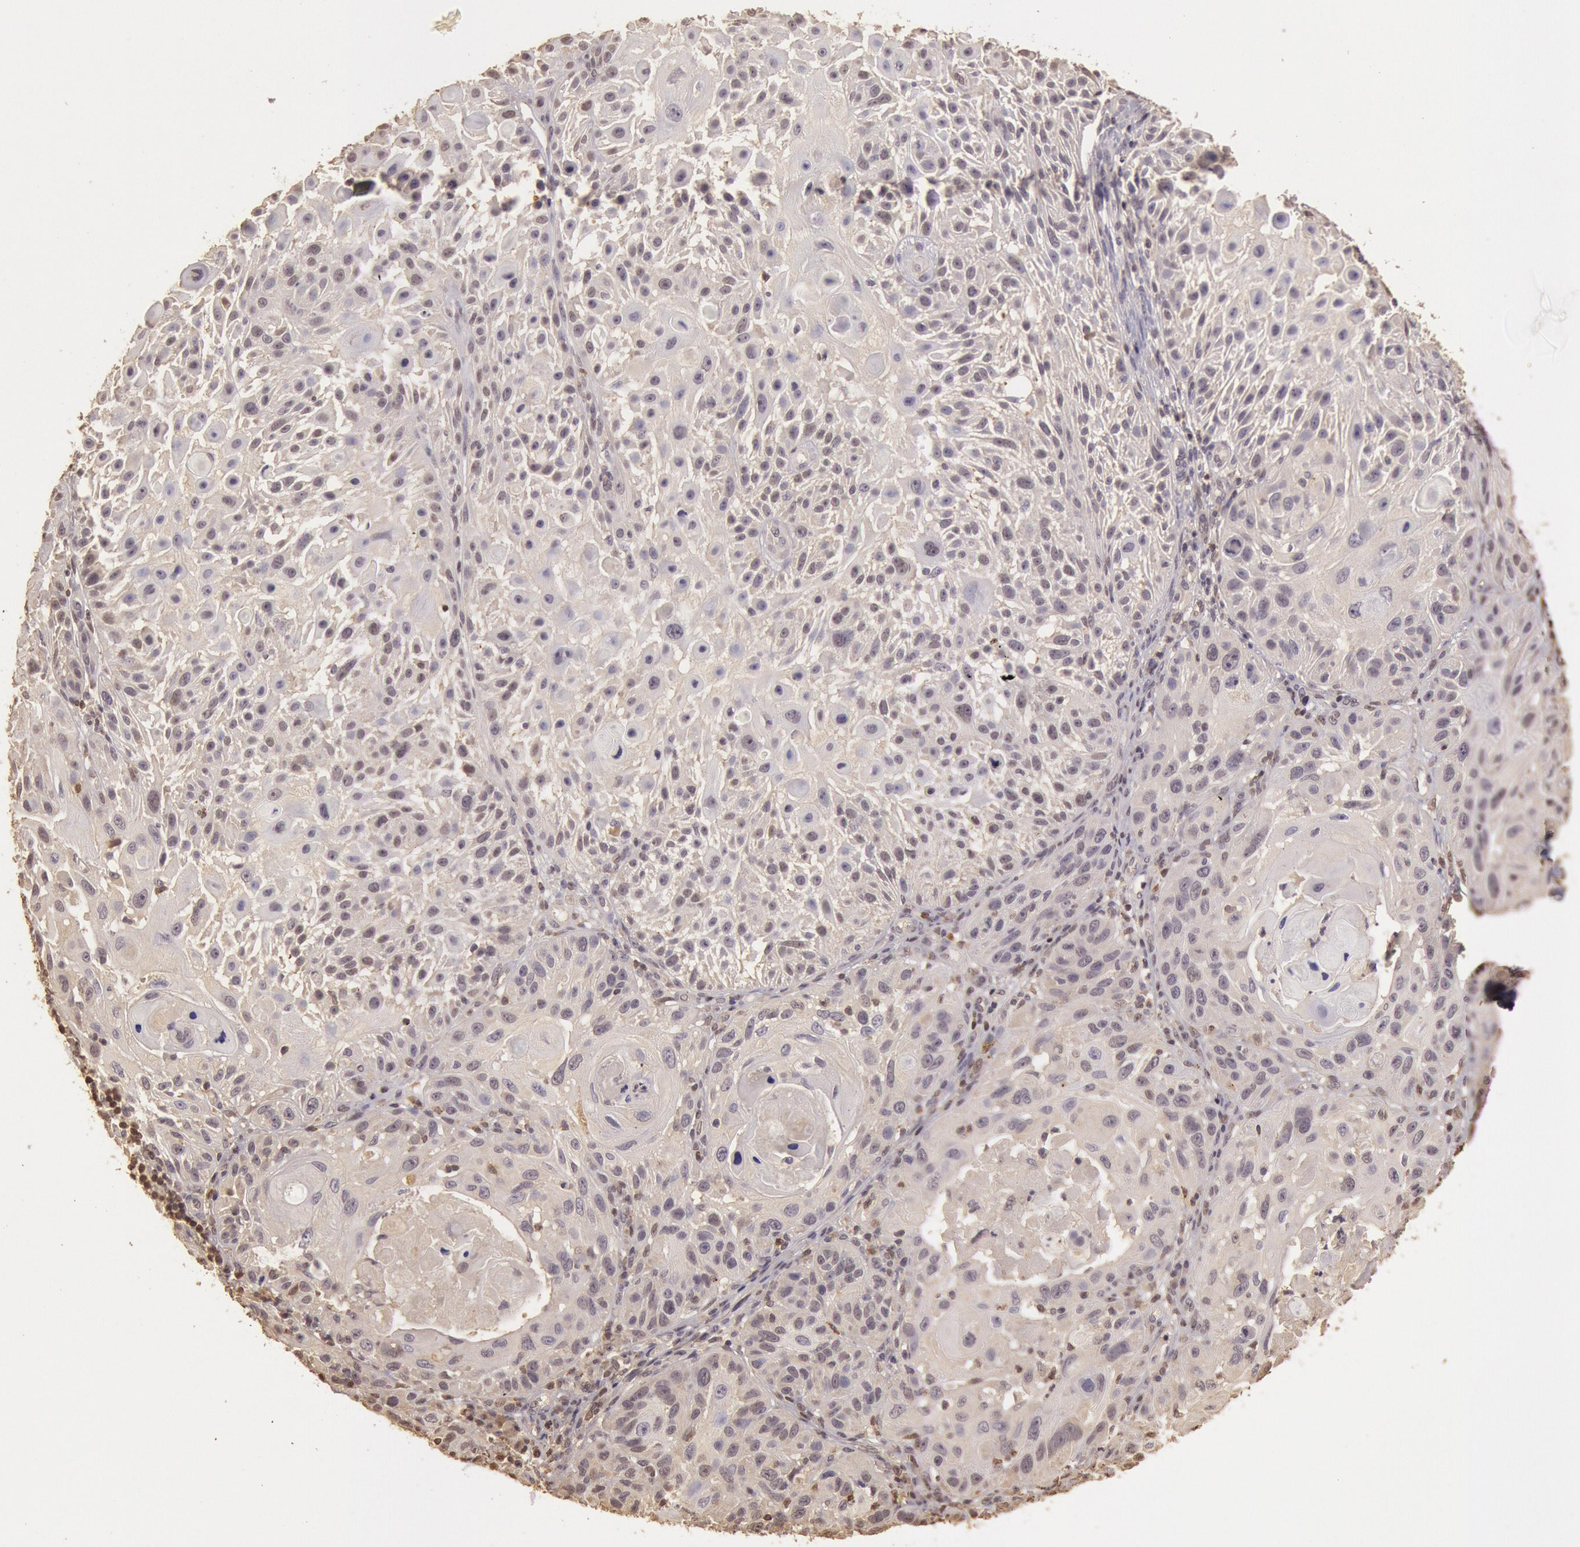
{"staining": {"intensity": "negative", "quantity": "none", "location": "none"}, "tissue": "skin cancer", "cell_type": "Tumor cells", "image_type": "cancer", "snomed": [{"axis": "morphology", "description": "Squamous cell carcinoma, NOS"}, {"axis": "topography", "description": "Skin"}], "caption": "A micrograph of skin cancer stained for a protein exhibits no brown staining in tumor cells.", "gene": "SOD1", "patient": {"sex": "female", "age": 89}}